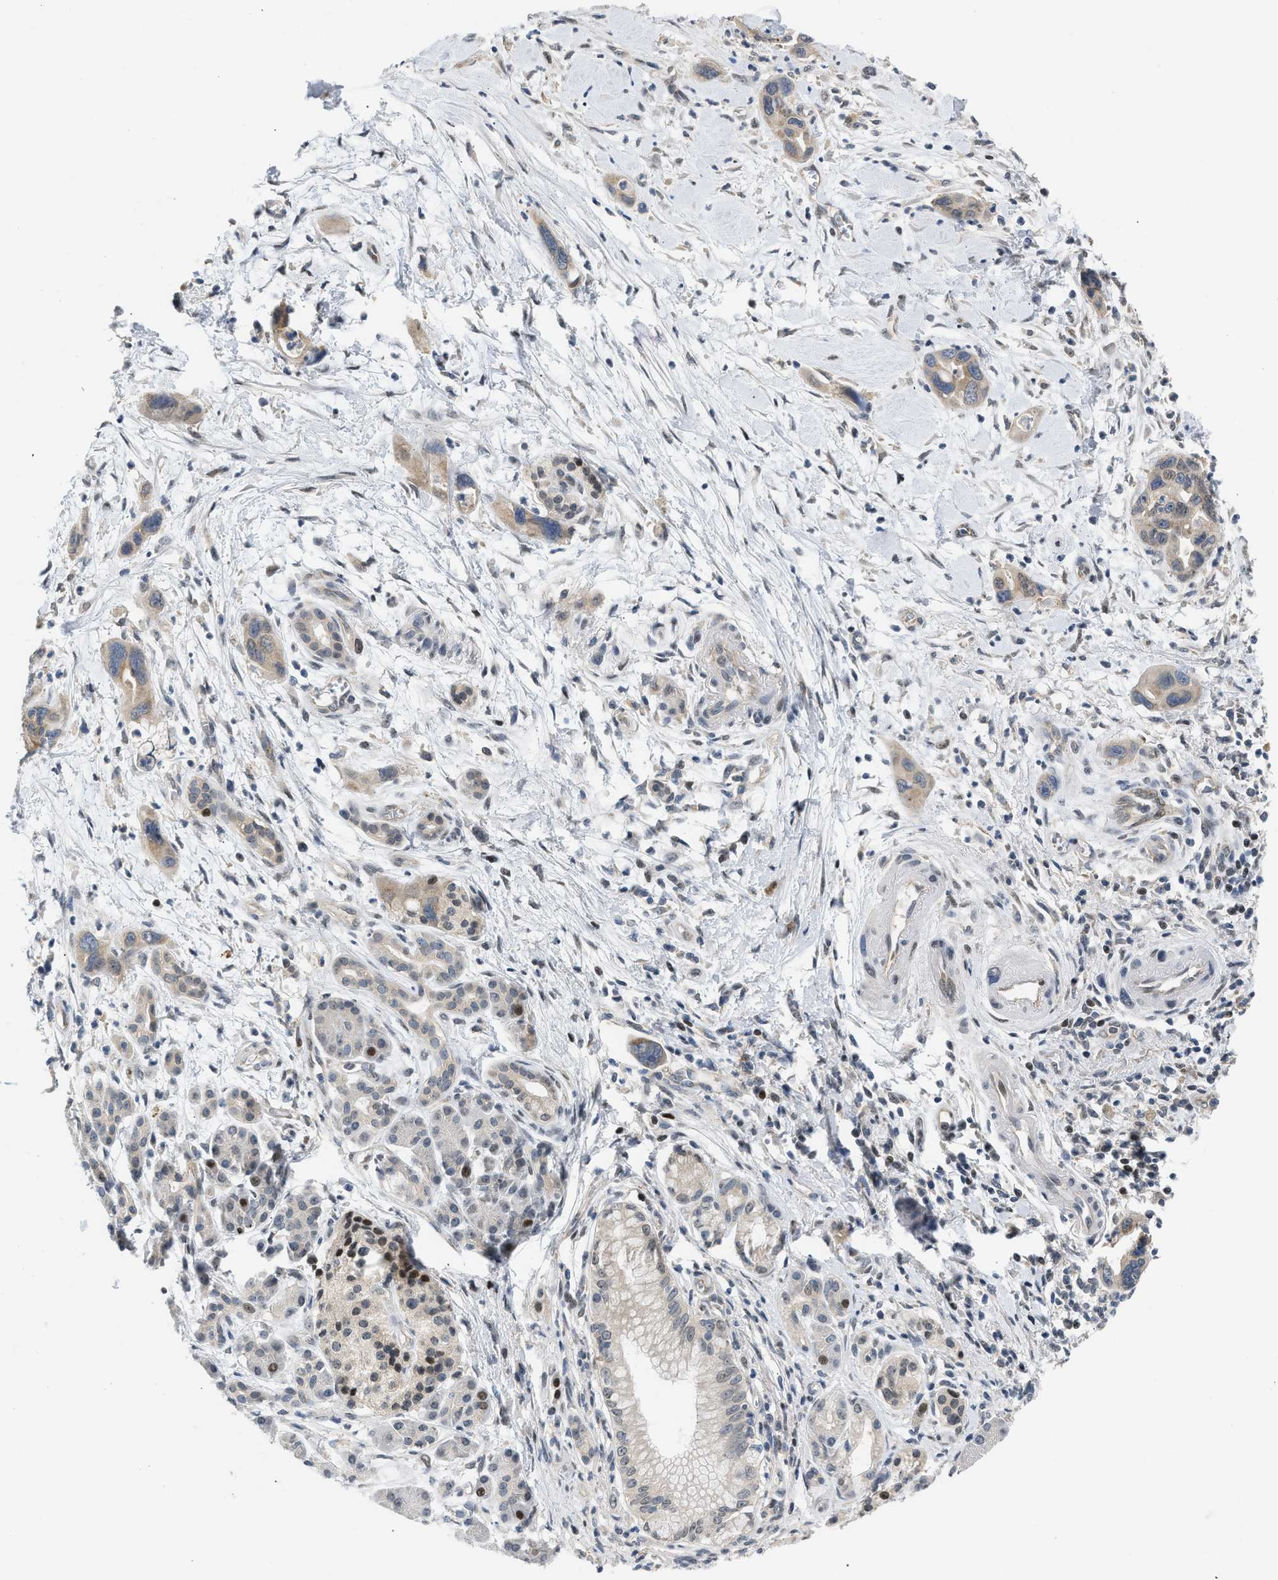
{"staining": {"intensity": "weak", "quantity": "25%-75%", "location": "cytoplasmic/membranous,nuclear"}, "tissue": "pancreatic cancer", "cell_type": "Tumor cells", "image_type": "cancer", "snomed": [{"axis": "morphology", "description": "Adenocarcinoma, NOS"}, {"axis": "topography", "description": "Pancreas"}], "caption": "Protein expression analysis of human pancreatic cancer (adenocarcinoma) reveals weak cytoplasmic/membranous and nuclear positivity in about 25%-75% of tumor cells.", "gene": "OLIG3", "patient": {"sex": "female", "age": 70}}